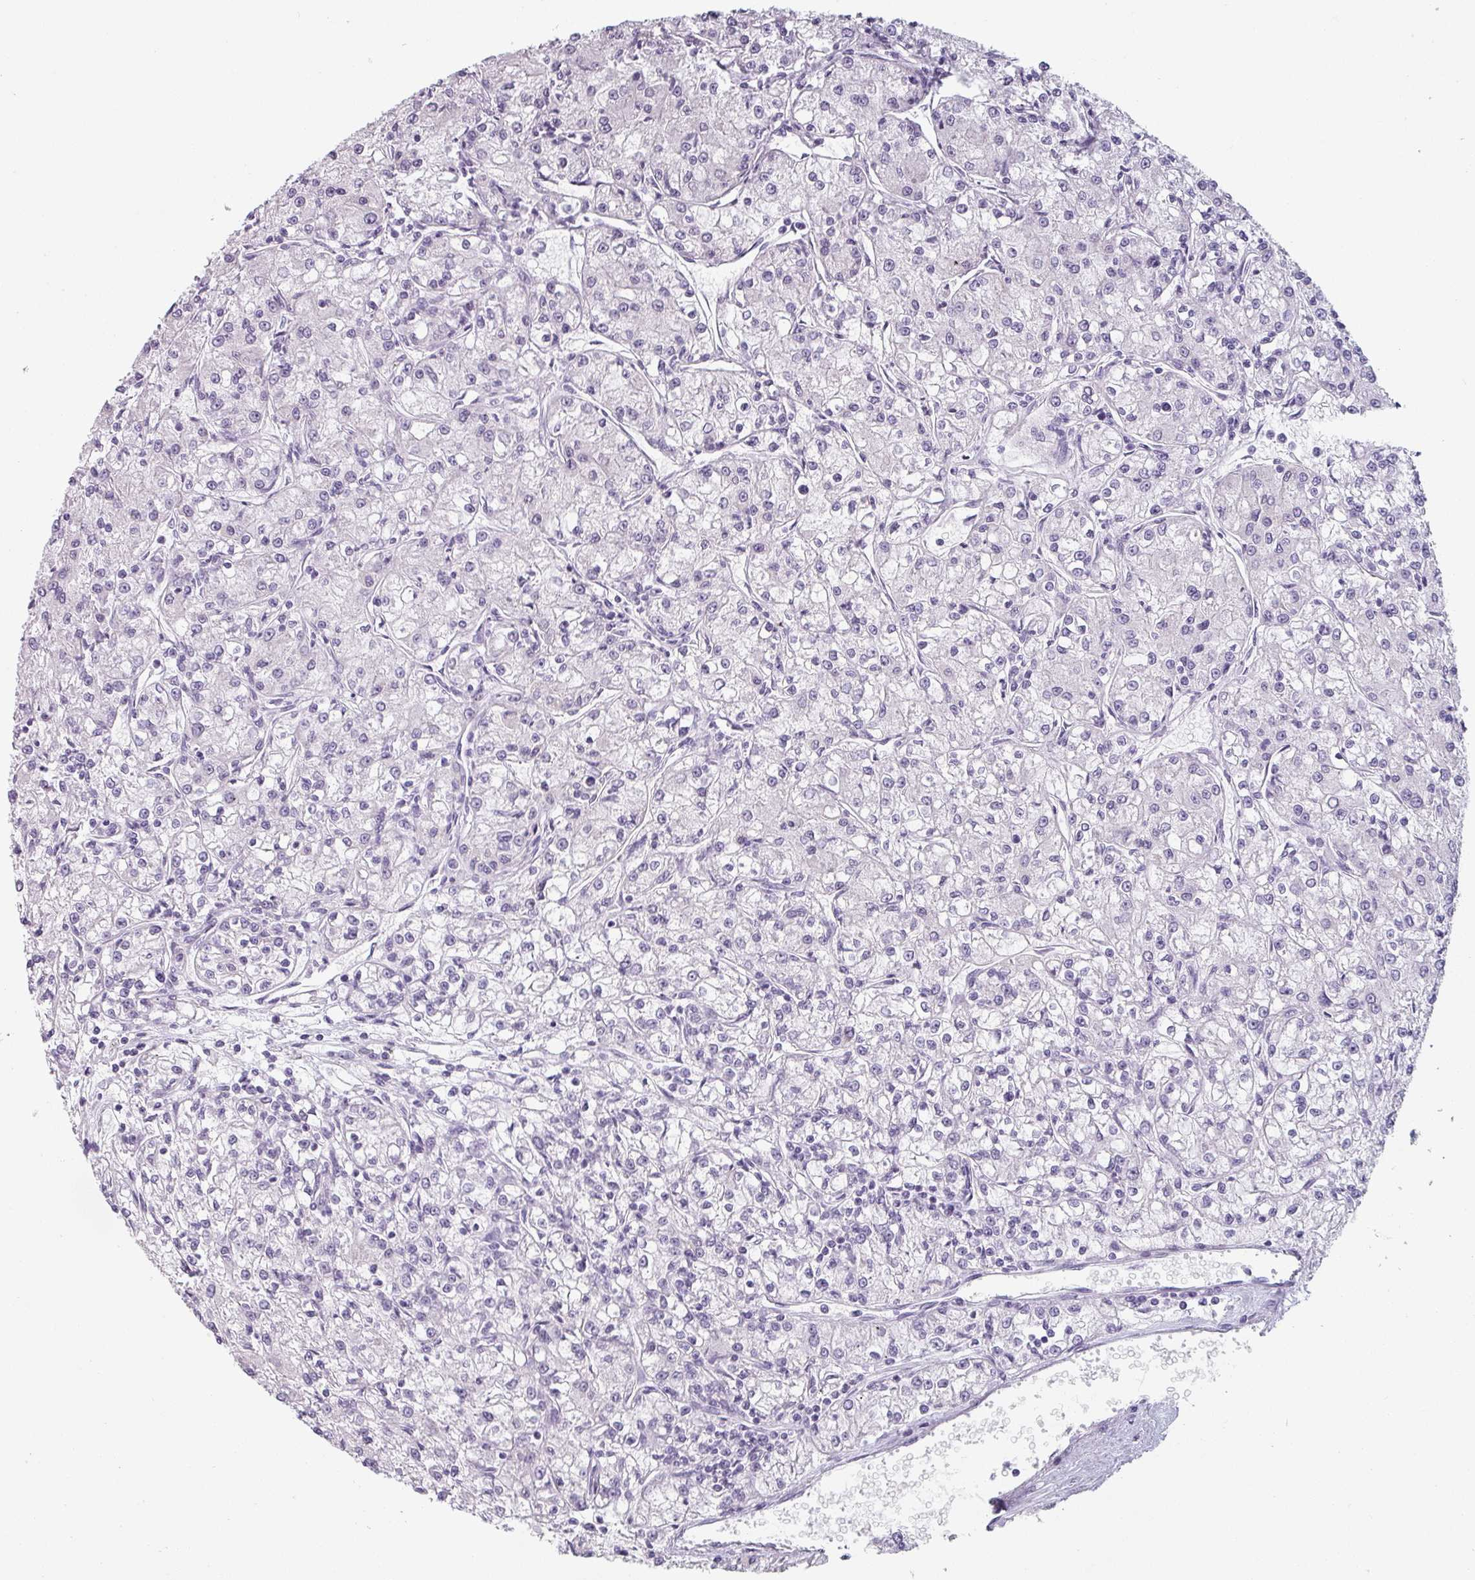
{"staining": {"intensity": "negative", "quantity": "none", "location": "none"}, "tissue": "renal cancer", "cell_type": "Tumor cells", "image_type": "cancer", "snomed": [{"axis": "morphology", "description": "Adenocarcinoma, NOS"}, {"axis": "topography", "description": "Kidney"}], "caption": "DAB (3,3'-diaminobenzidine) immunohistochemical staining of human renal adenocarcinoma exhibits no significant positivity in tumor cells.", "gene": "SFTPA1", "patient": {"sex": "female", "age": 59}}